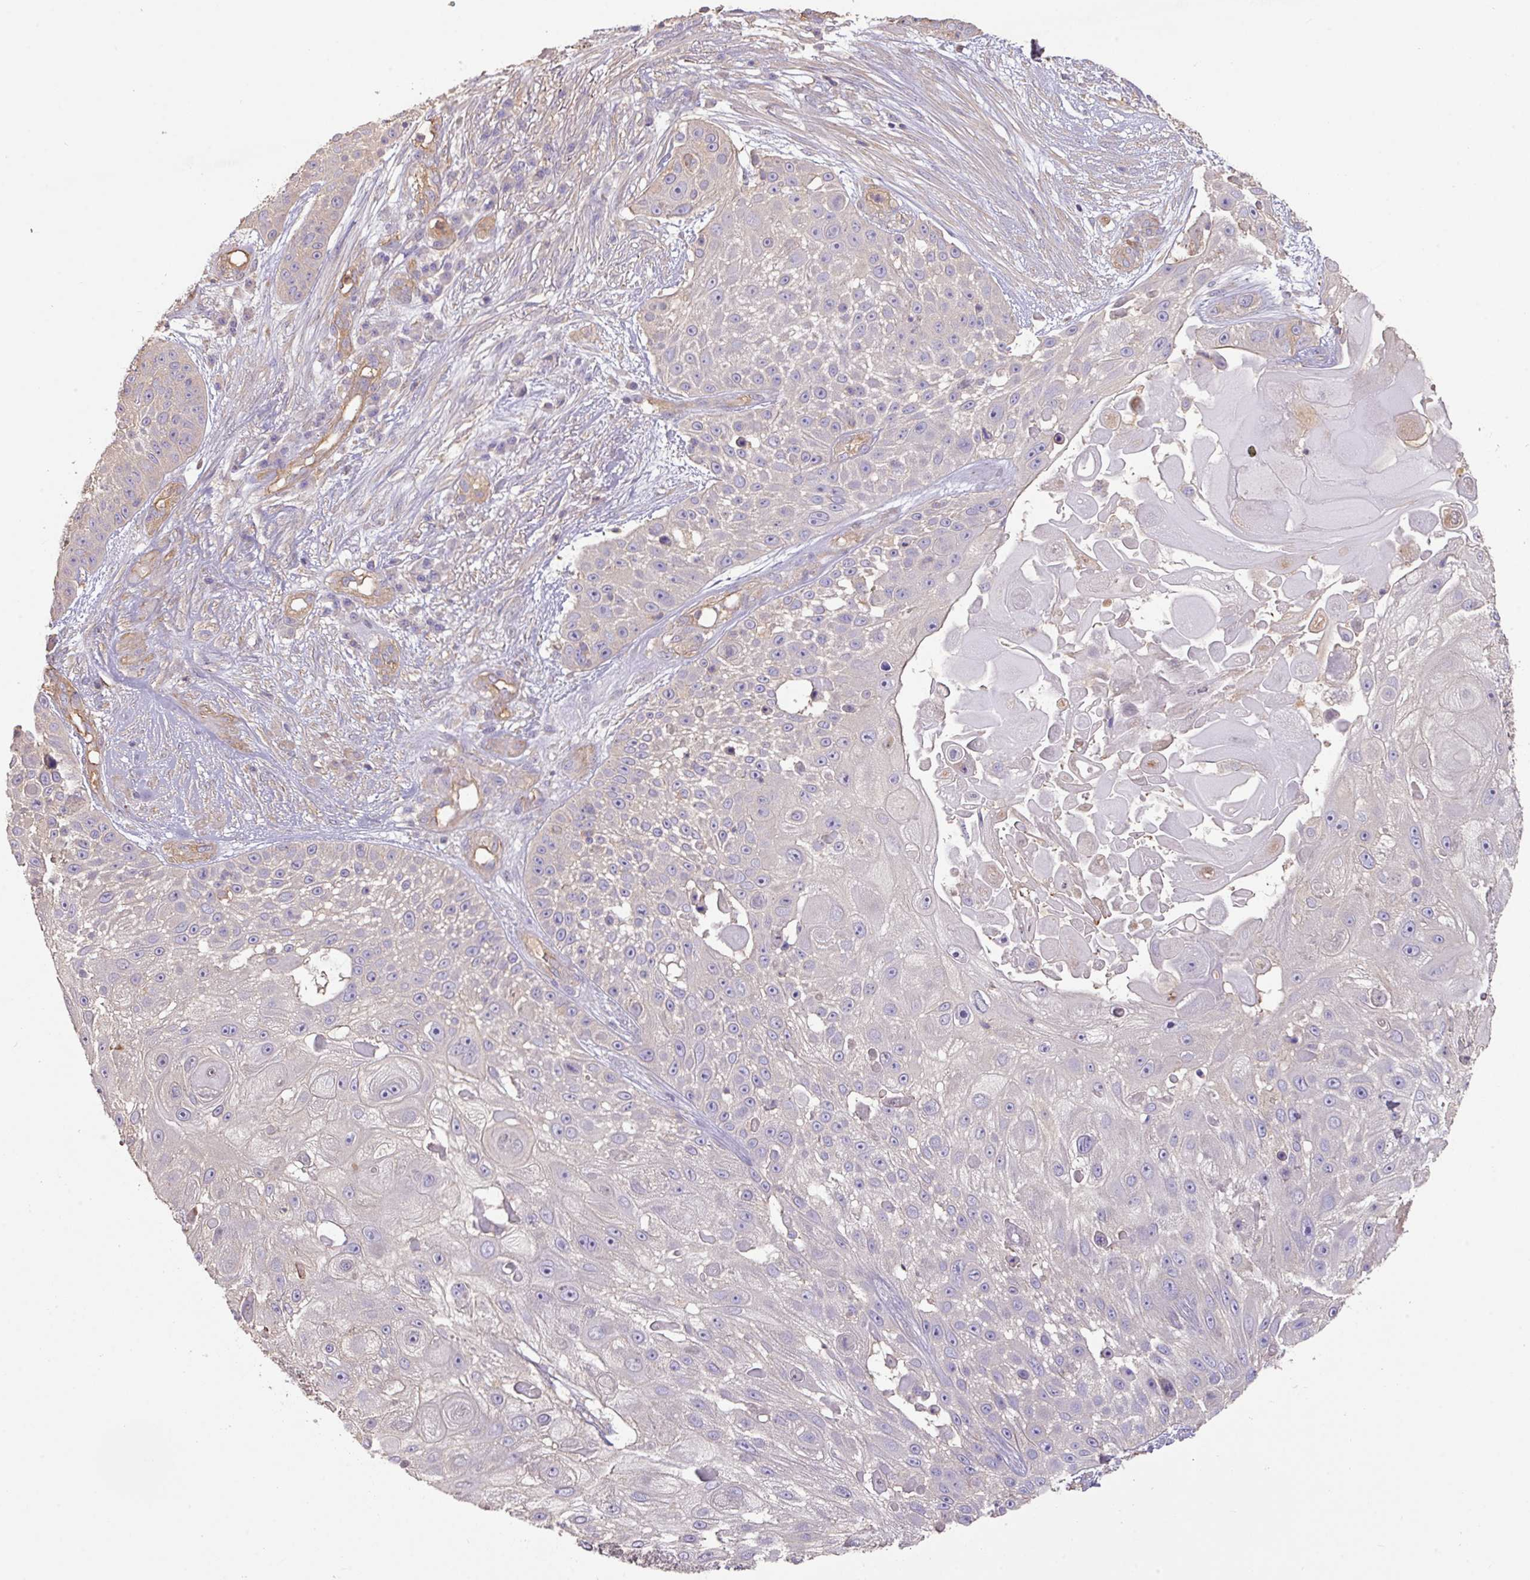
{"staining": {"intensity": "negative", "quantity": "none", "location": "none"}, "tissue": "skin cancer", "cell_type": "Tumor cells", "image_type": "cancer", "snomed": [{"axis": "morphology", "description": "Squamous cell carcinoma, NOS"}, {"axis": "topography", "description": "Skin"}], "caption": "A histopathology image of skin squamous cell carcinoma stained for a protein displays no brown staining in tumor cells.", "gene": "CALML4", "patient": {"sex": "female", "age": 86}}